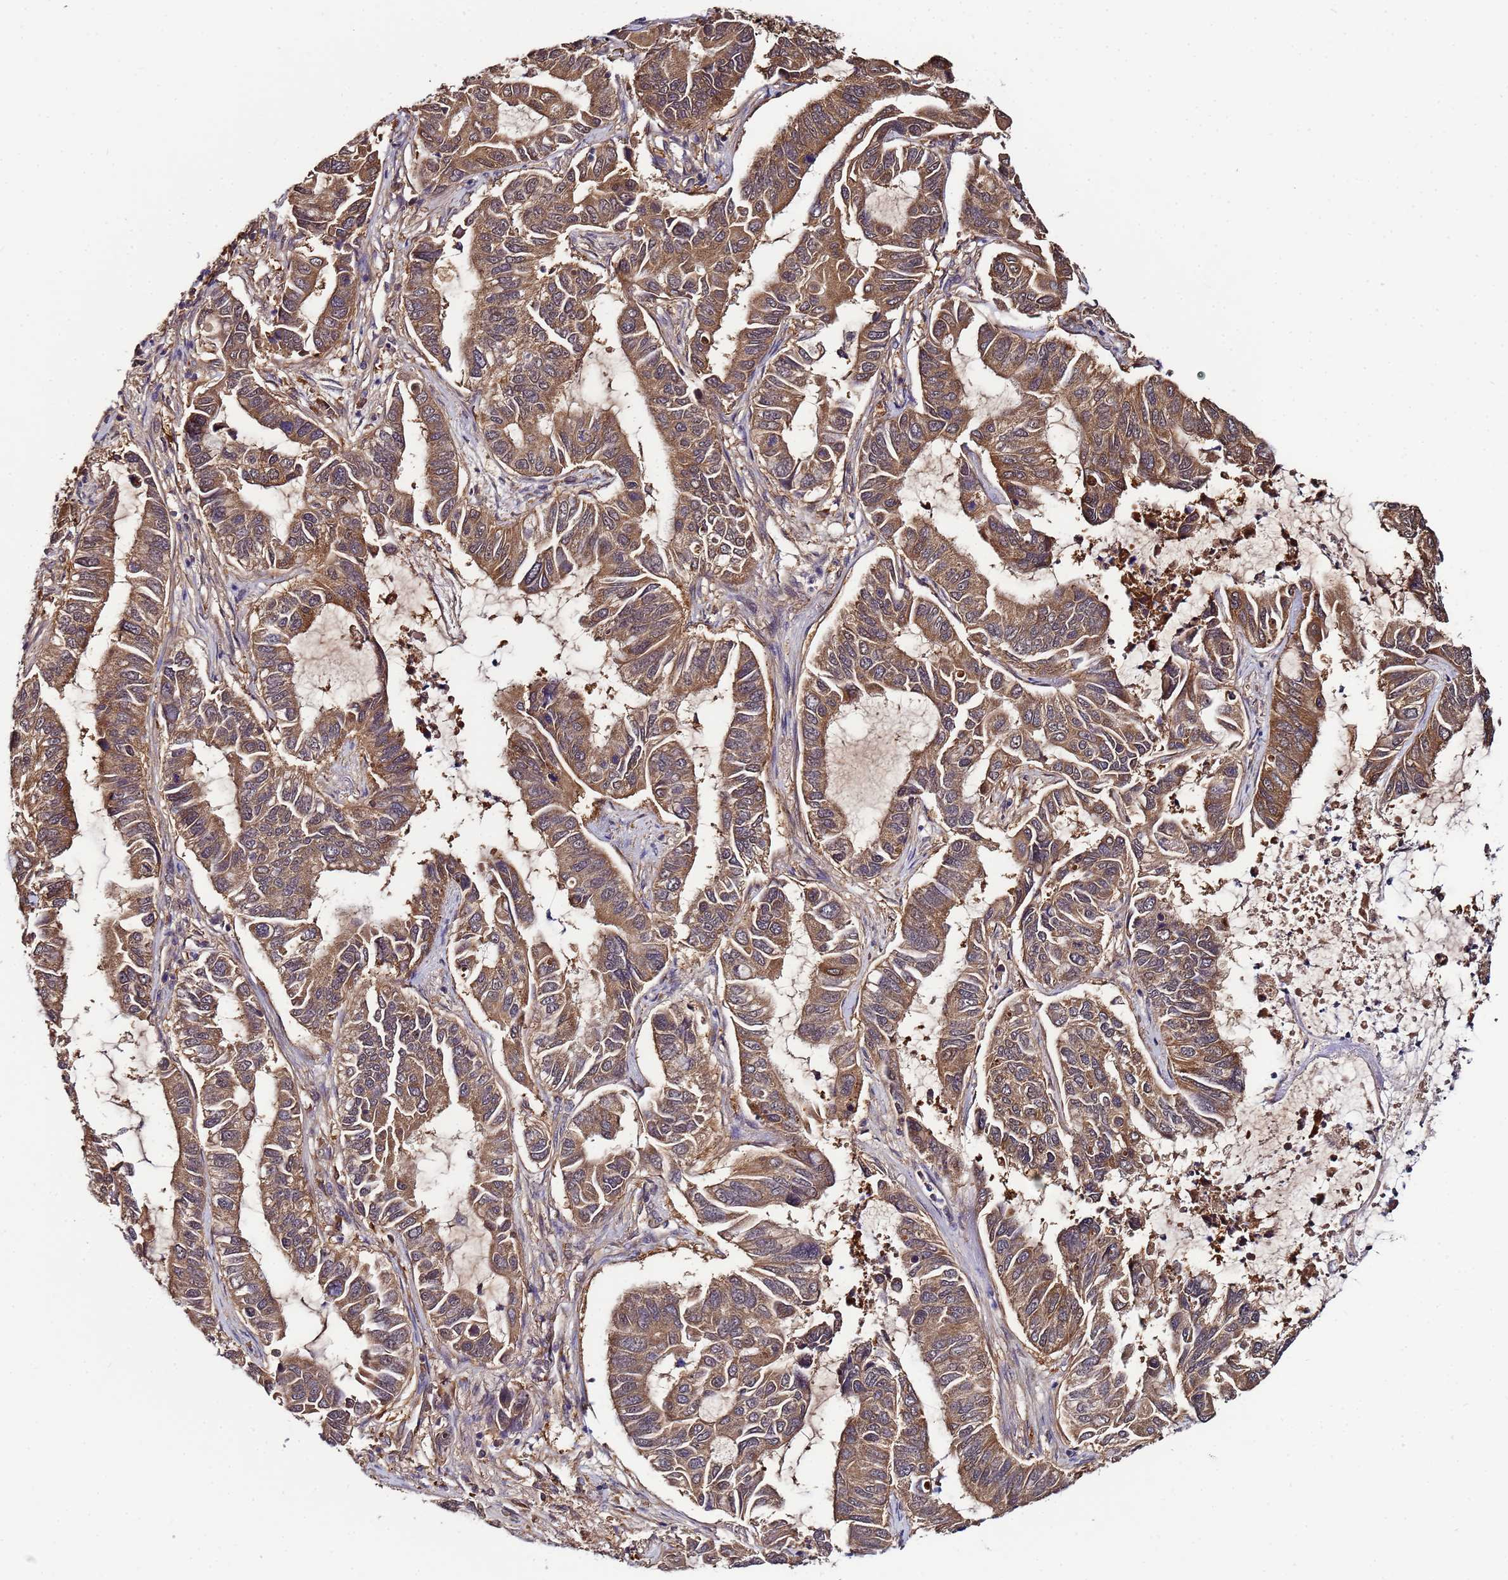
{"staining": {"intensity": "moderate", "quantity": ">75%", "location": "cytoplasmic/membranous"}, "tissue": "lung cancer", "cell_type": "Tumor cells", "image_type": "cancer", "snomed": [{"axis": "morphology", "description": "Adenocarcinoma, NOS"}, {"axis": "topography", "description": "Lung"}], "caption": "A brown stain labels moderate cytoplasmic/membranous expression of a protein in lung cancer (adenocarcinoma) tumor cells.", "gene": "NAXE", "patient": {"sex": "male", "age": 64}}